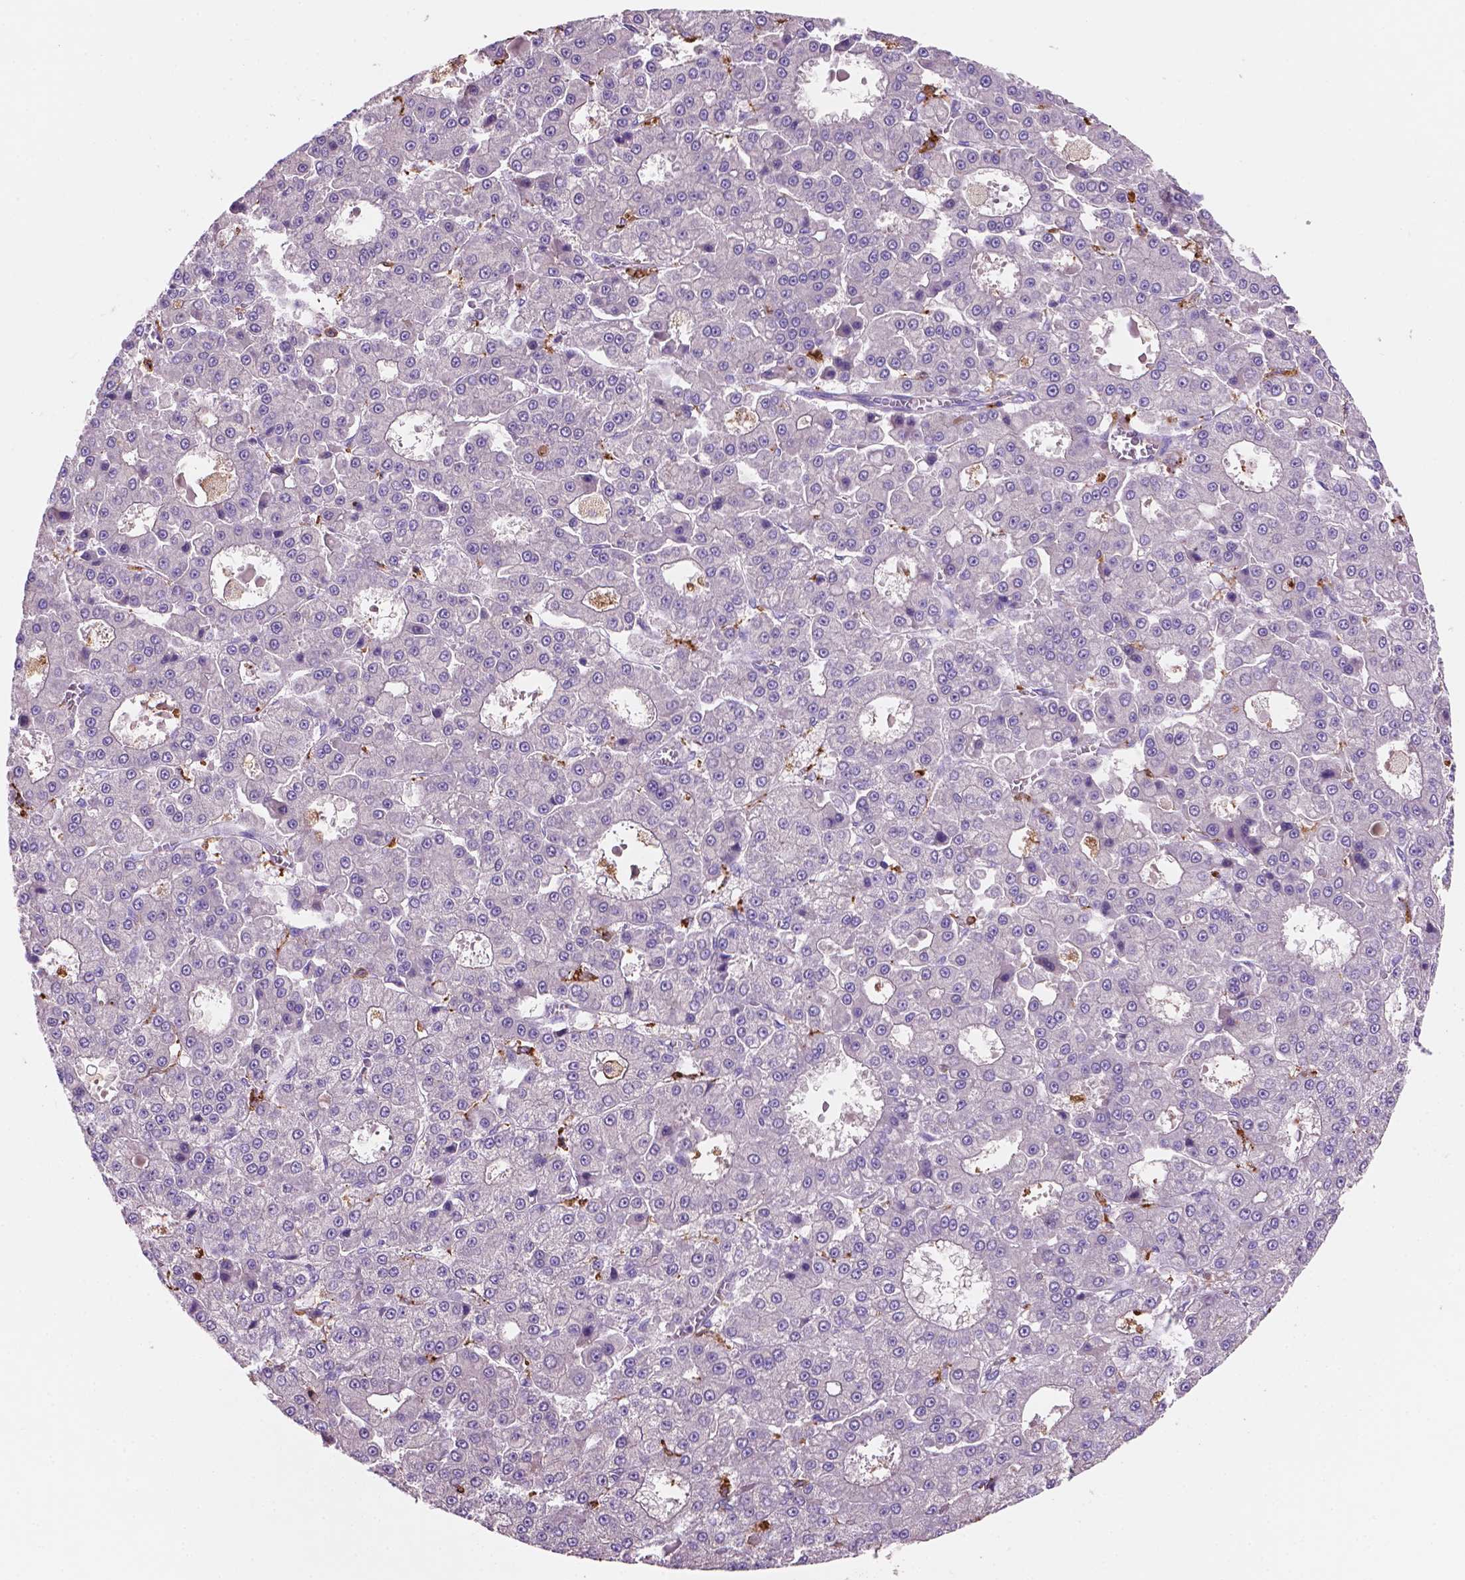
{"staining": {"intensity": "negative", "quantity": "none", "location": "none"}, "tissue": "liver cancer", "cell_type": "Tumor cells", "image_type": "cancer", "snomed": [{"axis": "morphology", "description": "Carcinoma, Hepatocellular, NOS"}, {"axis": "topography", "description": "Liver"}], "caption": "High power microscopy histopathology image of an immunohistochemistry histopathology image of liver hepatocellular carcinoma, revealing no significant expression in tumor cells.", "gene": "MKRN2OS", "patient": {"sex": "male", "age": 70}}